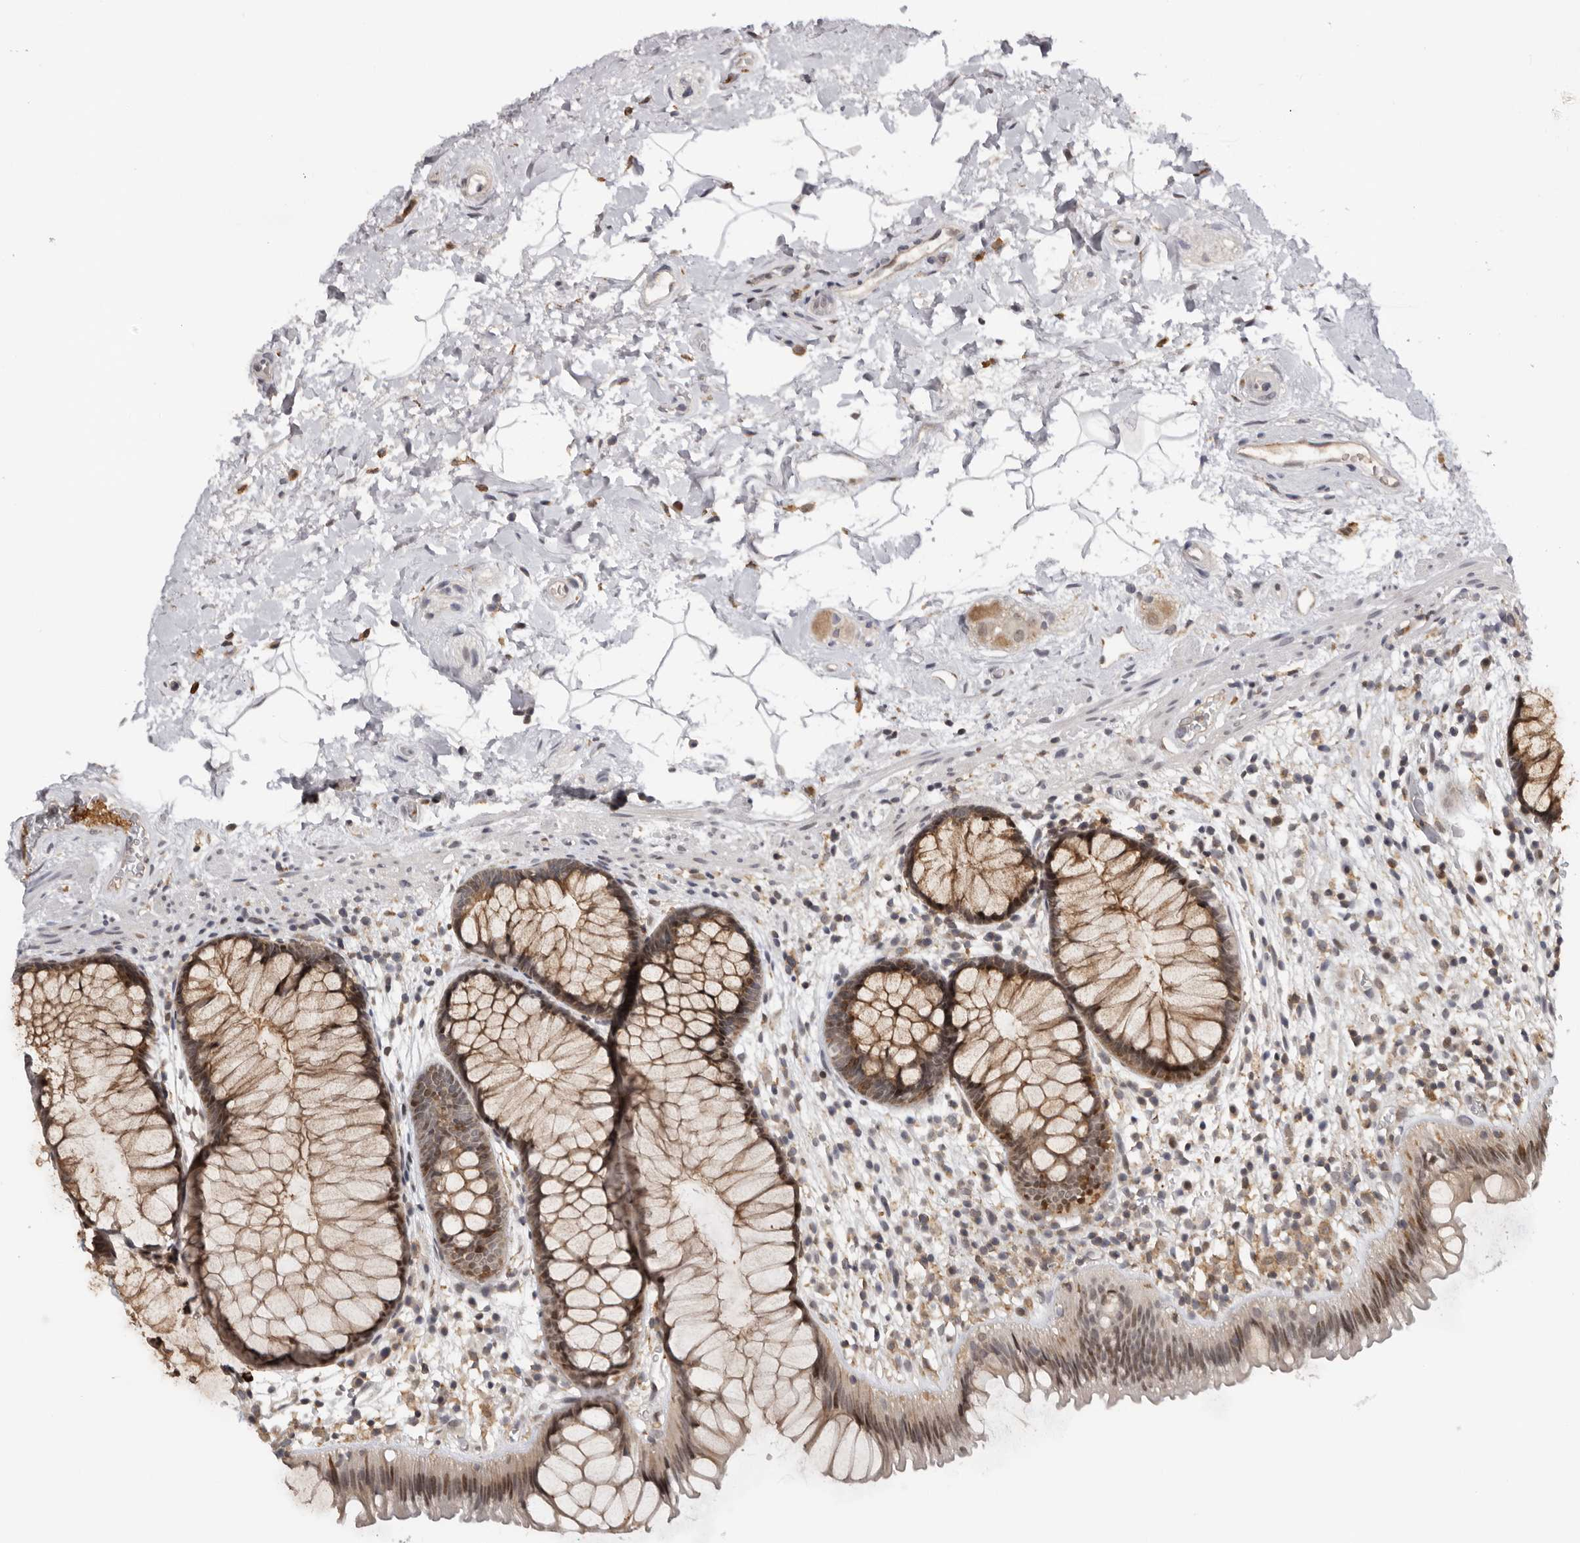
{"staining": {"intensity": "moderate", "quantity": ">75%", "location": "cytoplasmic/membranous,nuclear"}, "tissue": "rectum", "cell_type": "Glandular cells", "image_type": "normal", "snomed": [{"axis": "morphology", "description": "Normal tissue, NOS"}, {"axis": "topography", "description": "Rectum"}], "caption": "An image of rectum stained for a protein reveals moderate cytoplasmic/membranous,nuclear brown staining in glandular cells. The staining was performed using DAB to visualize the protein expression in brown, while the nuclei were stained in blue with hematoxylin (Magnification: 20x).", "gene": "KIF2B", "patient": {"sex": "male", "age": 51}}